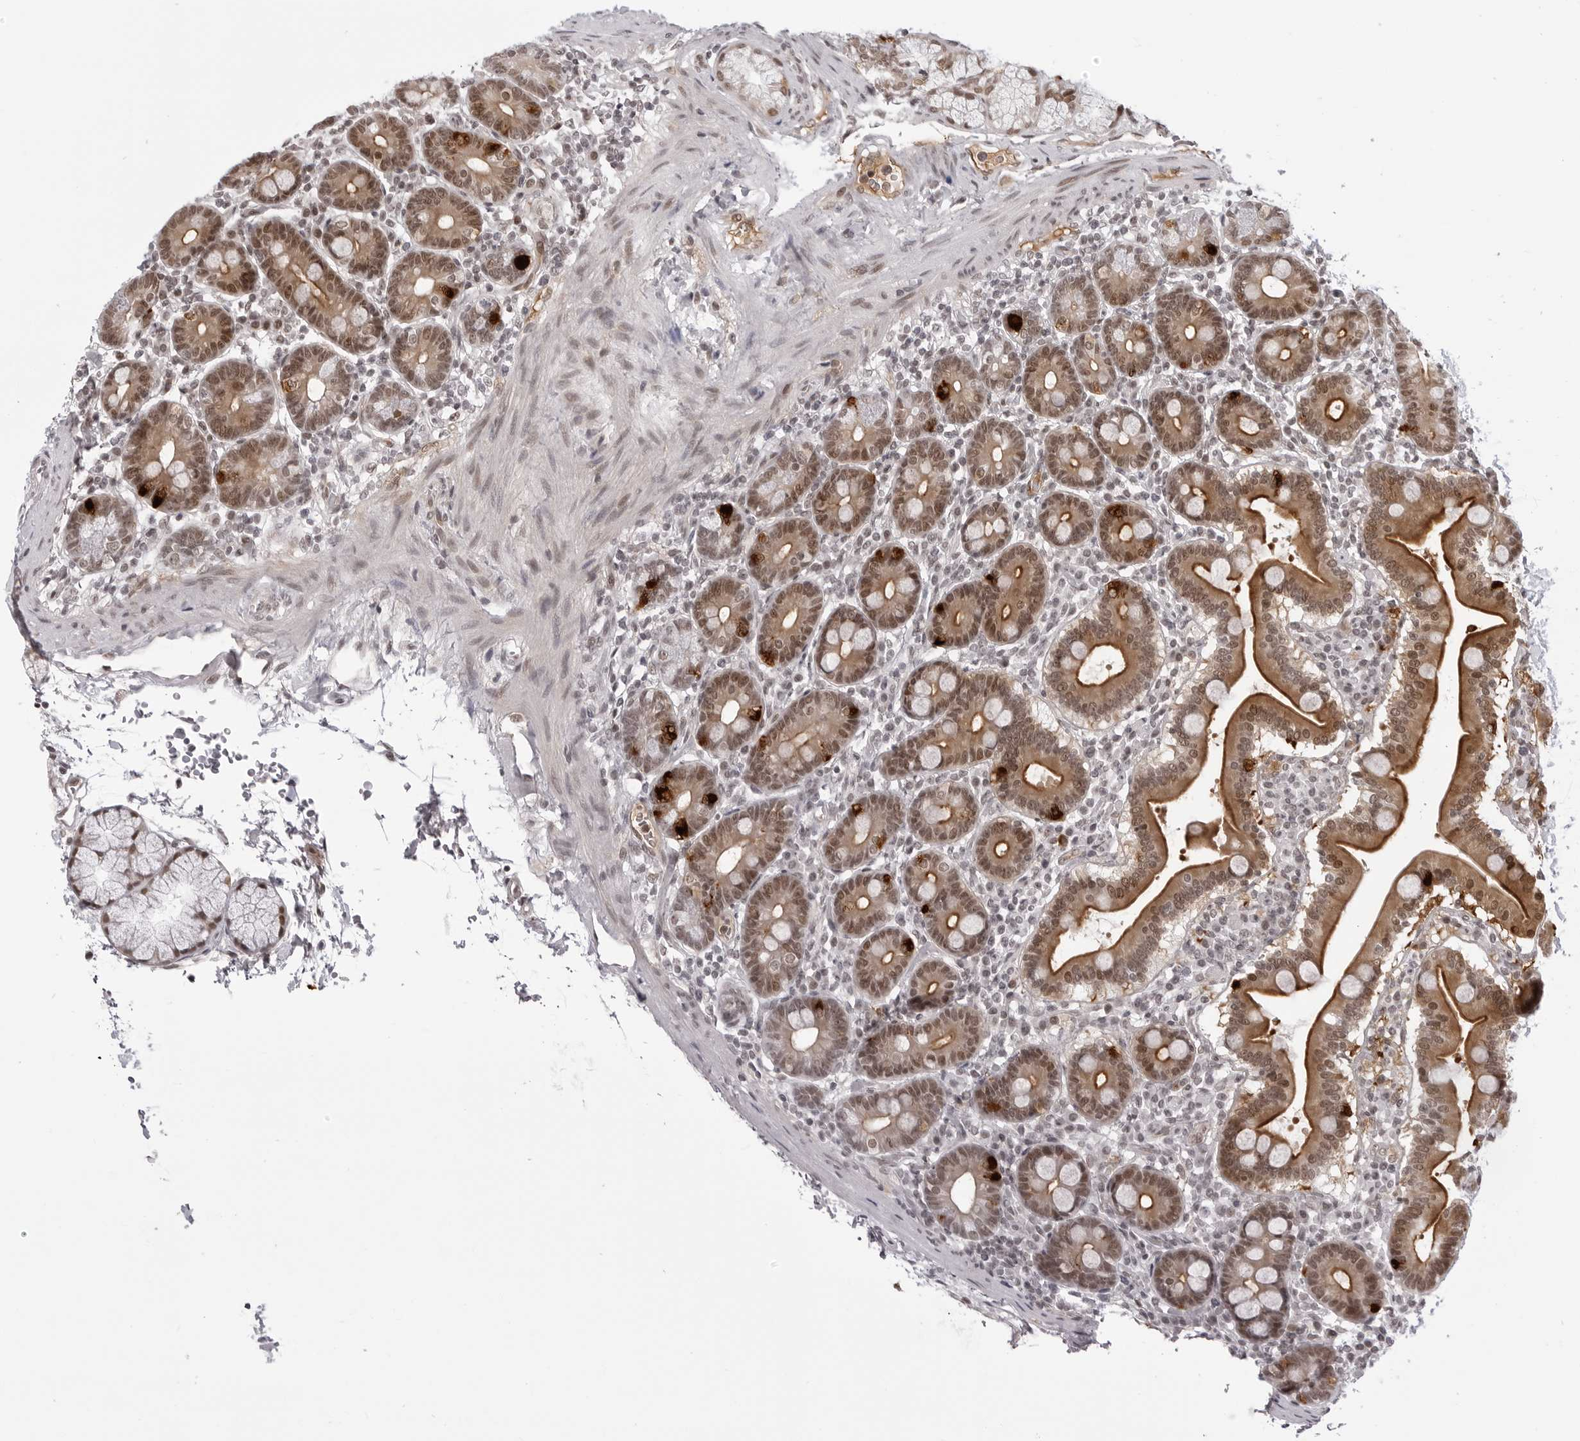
{"staining": {"intensity": "moderate", "quantity": "25%-75%", "location": "cytoplasmic/membranous,nuclear"}, "tissue": "duodenum", "cell_type": "Glandular cells", "image_type": "normal", "snomed": [{"axis": "morphology", "description": "Normal tissue, NOS"}, {"axis": "topography", "description": "Duodenum"}], "caption": "A photomicrograph of human duodenum stained for a protein reveals moderate cytoplasmic/membranous,nuclear brown staining in glandular cells. (Stains: DAB in brown, nuclei in blue, Microscopy: brightfield microscopy at high magnification).", "gene": "PHF3", "patient": {"sex": "male", "age": 54}}